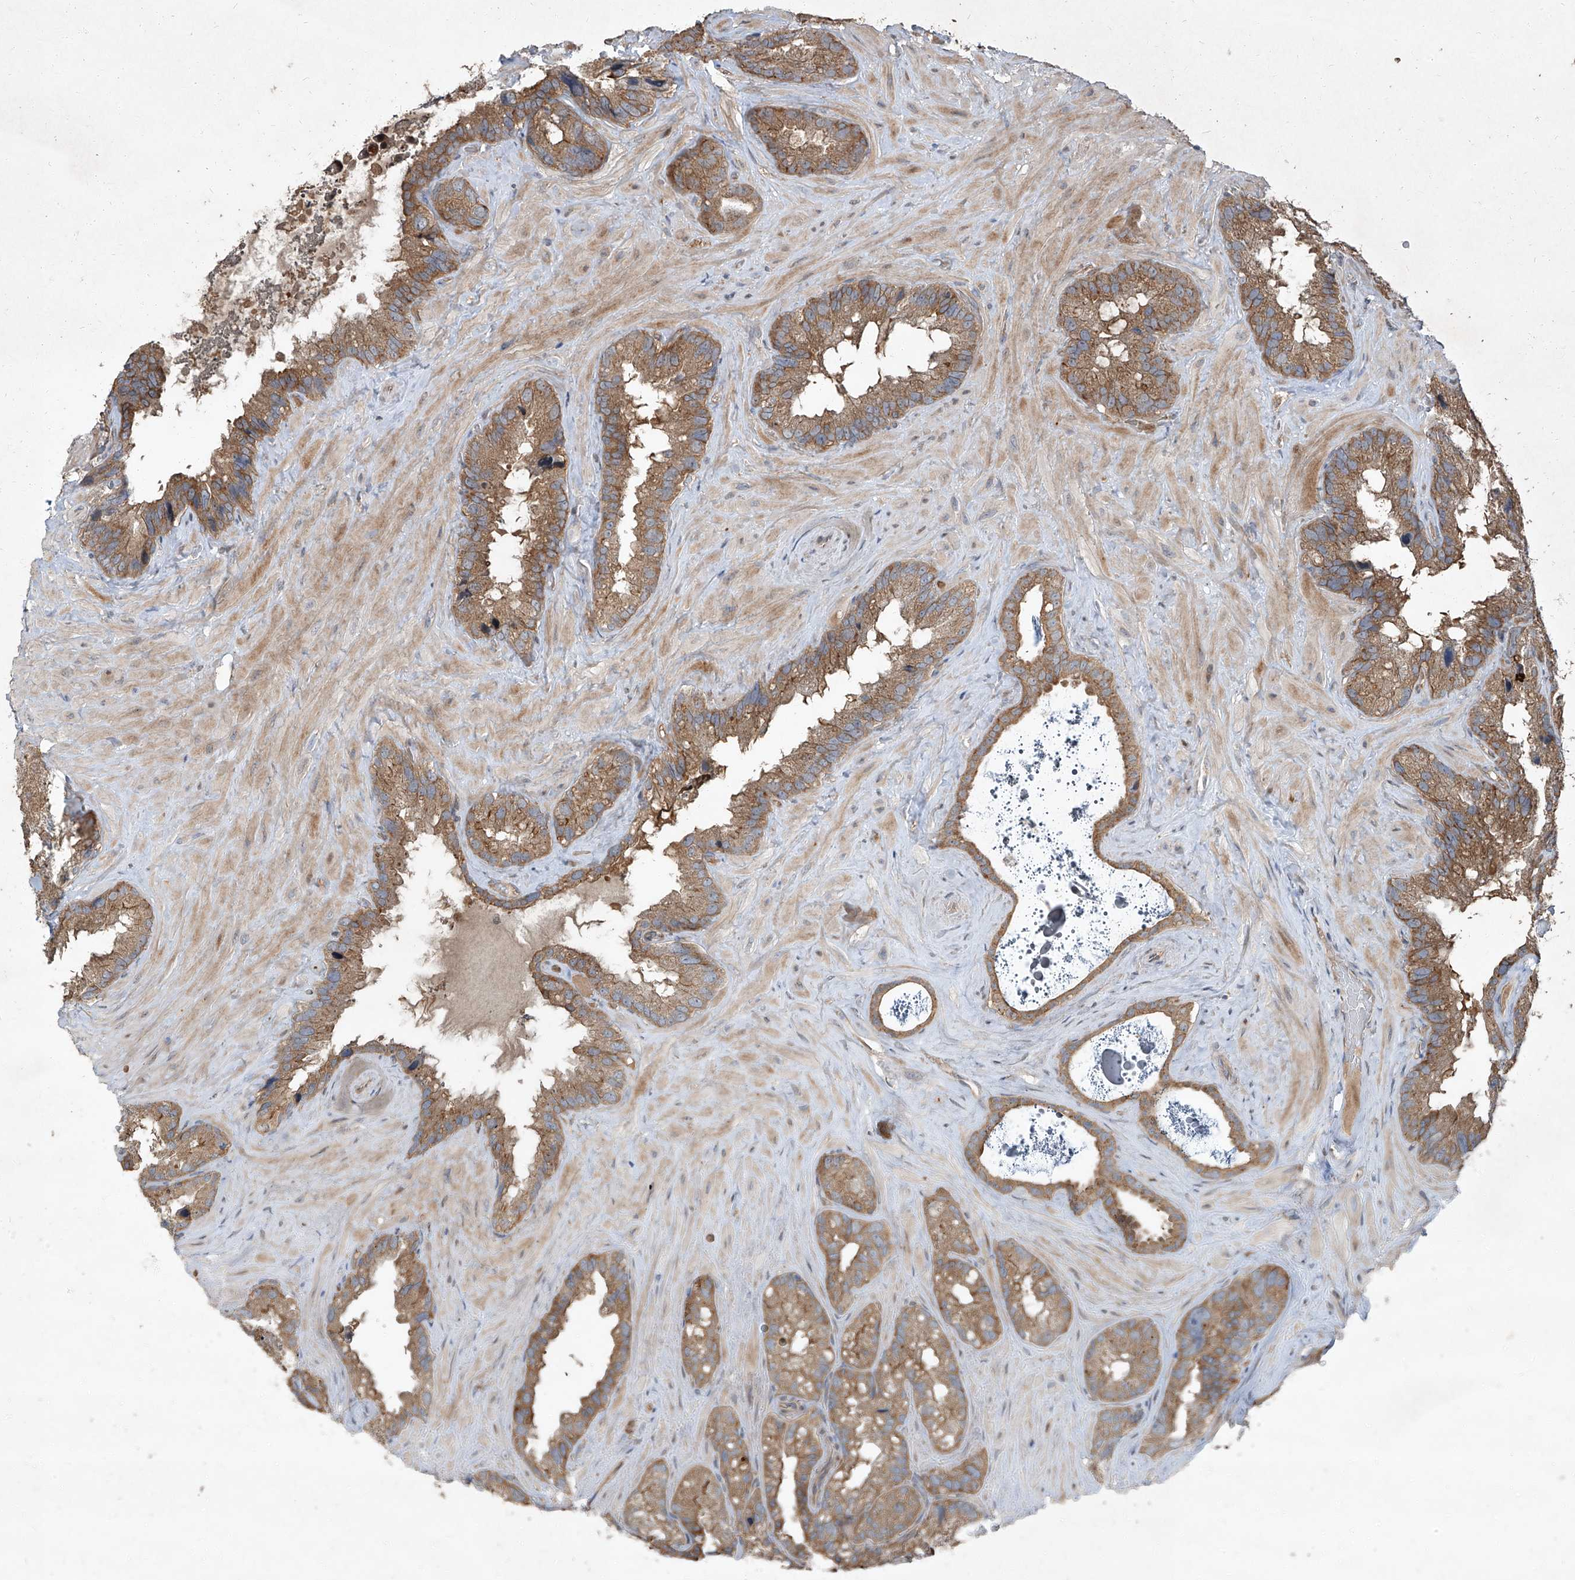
{"staining": {"intensity": "moderate", "quantity": ">75%", "location": "cytoplasmic/membranous"}, "tissue": "seminal vesicle", "cell_type": "Glandular cells", "image_type": "normal", "snomed": [{"axis": "morphology", "description": "Normal tissue, NOS"}, {"axis": "topography", "description": "Prostate"}, {"axis": "topography", "description": "Seminal veicle"}], "caption": "The photomicrograph displays immunohistochemical staining of unremarkable seminal vesicle. There is moderate cytoplasmic/membranous positivity is present in approximately >75% of glandular cells. The staining was performed using DAB, with brown indicating positive protein expression. Nuclei are stained blue with hematoxylin.", "gene": "CCN1", "patient": {"sex": "male", "age": 68}}